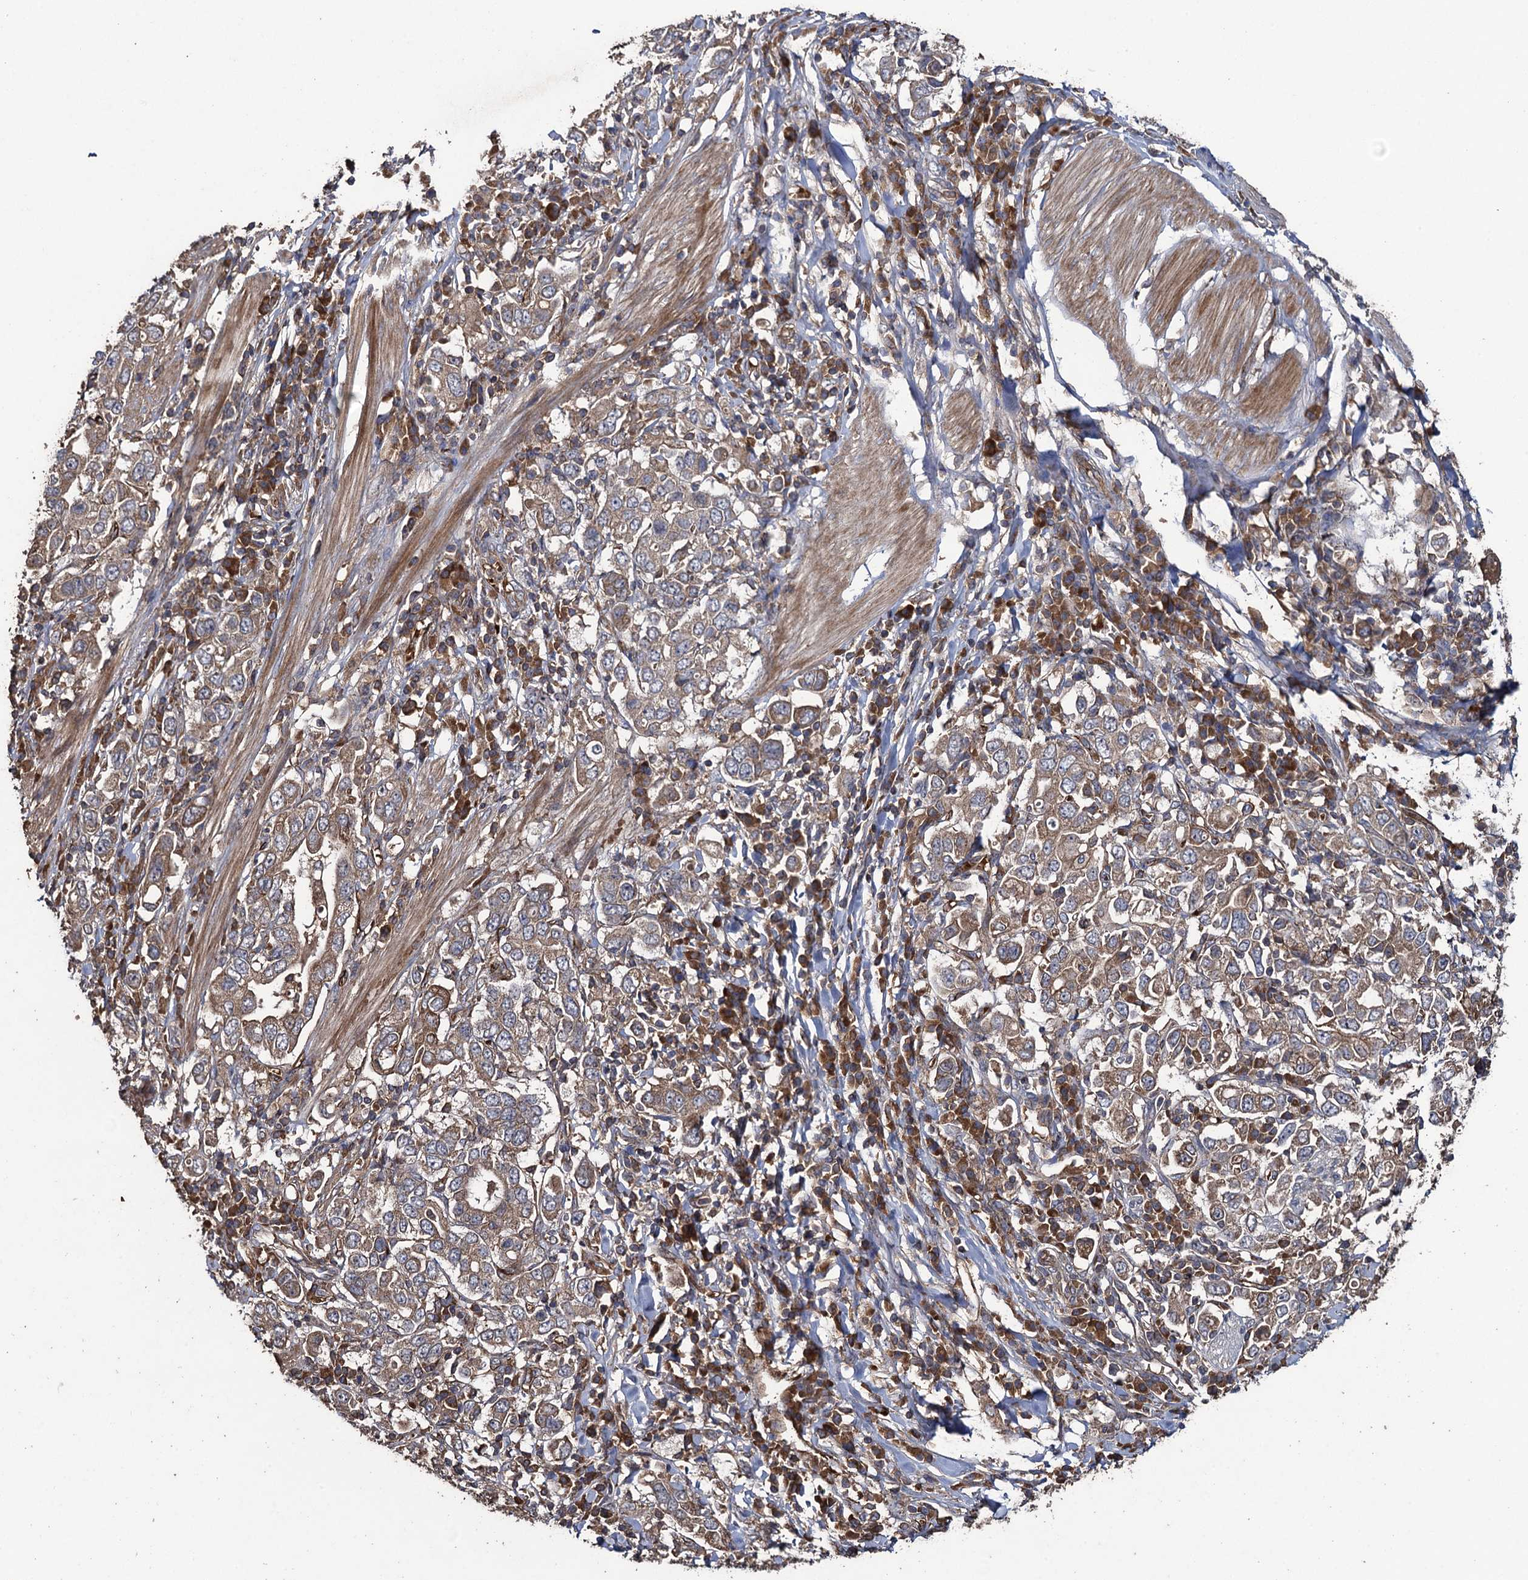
{"staining": {"intensity": "moderate", "quantity": ">75%", "location": "cytoplasmic/membranous"}, "tissue": "stomach cancer", "cell_type": "Tumor cells", "image_type": "cancer", "snomed": [{"axis": "morphology", "description": "Adenocarcinoma, NOS"}, {"axis": "topography", "description": "Stomach, upper"}], "caption": "Immunohistochemistry (IHC) micrograph of stomach cancer stained for a protein (brown), which reveals medium levels of moderate cytoplasmic/membranous positivity in about >75% of tumor cells.", "gene": "TXNDC11", "patient": {"sex": "male", "age": 62}}